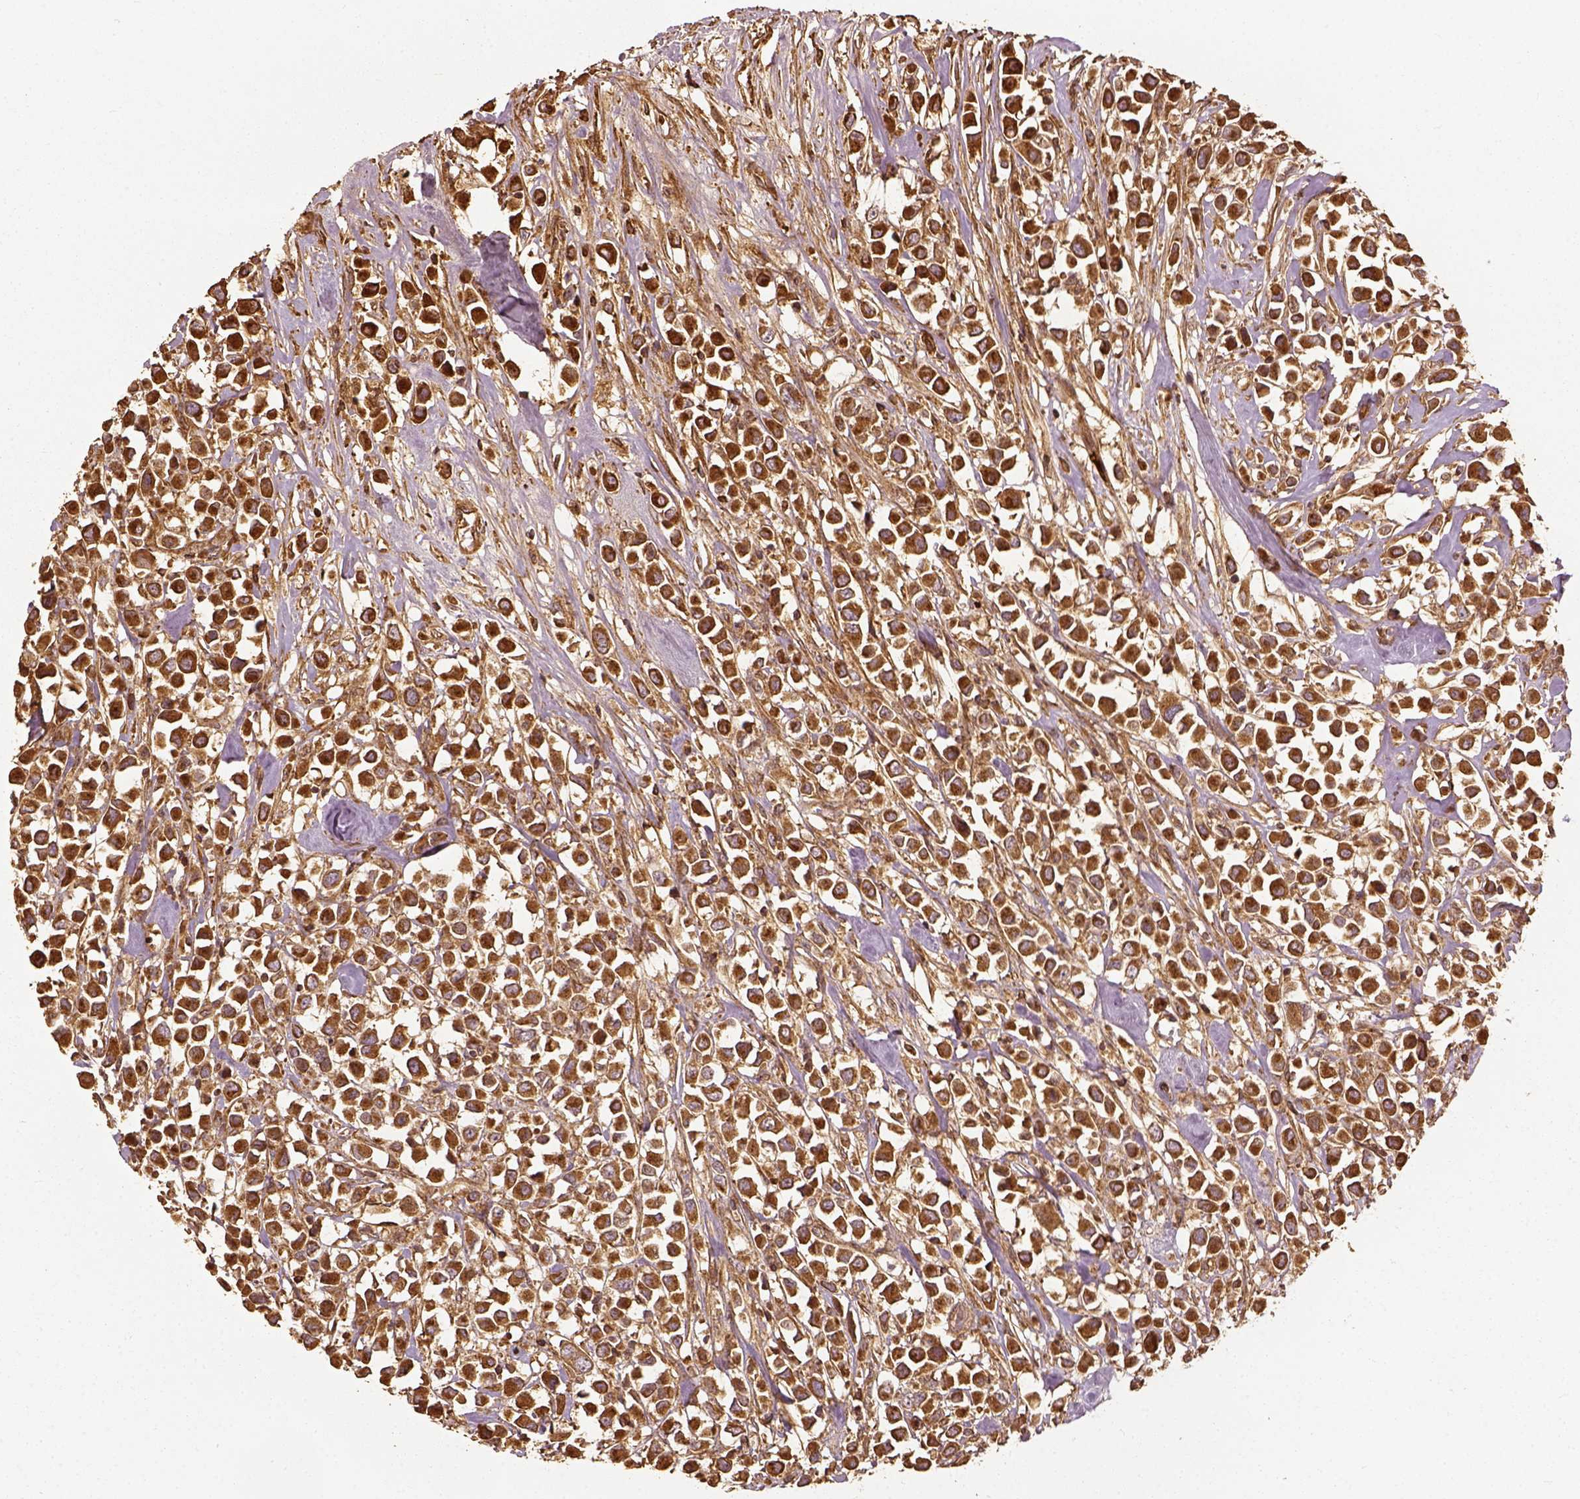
{"staining": {"intensity": "strong", "quantity": ">75%", "location": "cytoplasmic/membranous"}, "tissue": "breast cancer", "cell_type": "Tumor cells", "image_type": "cancer", "snomed": [{"axis": "morphology", "description": "Duct carcinoma"}, {"axis": "topography", "description": "Breast"}], "caption": "Immunohistochemical staining of human breast cancer (invasive ductal carcinoma) exhibits high levels of strong cytoplasmic/membranous positivity in approximately >75% of tumor cells. (DAB IHC, brown staining for protein, blue staining for nuclei).", "gene": "VEGFA", "patient": {"sex": "female", "age": 61}}